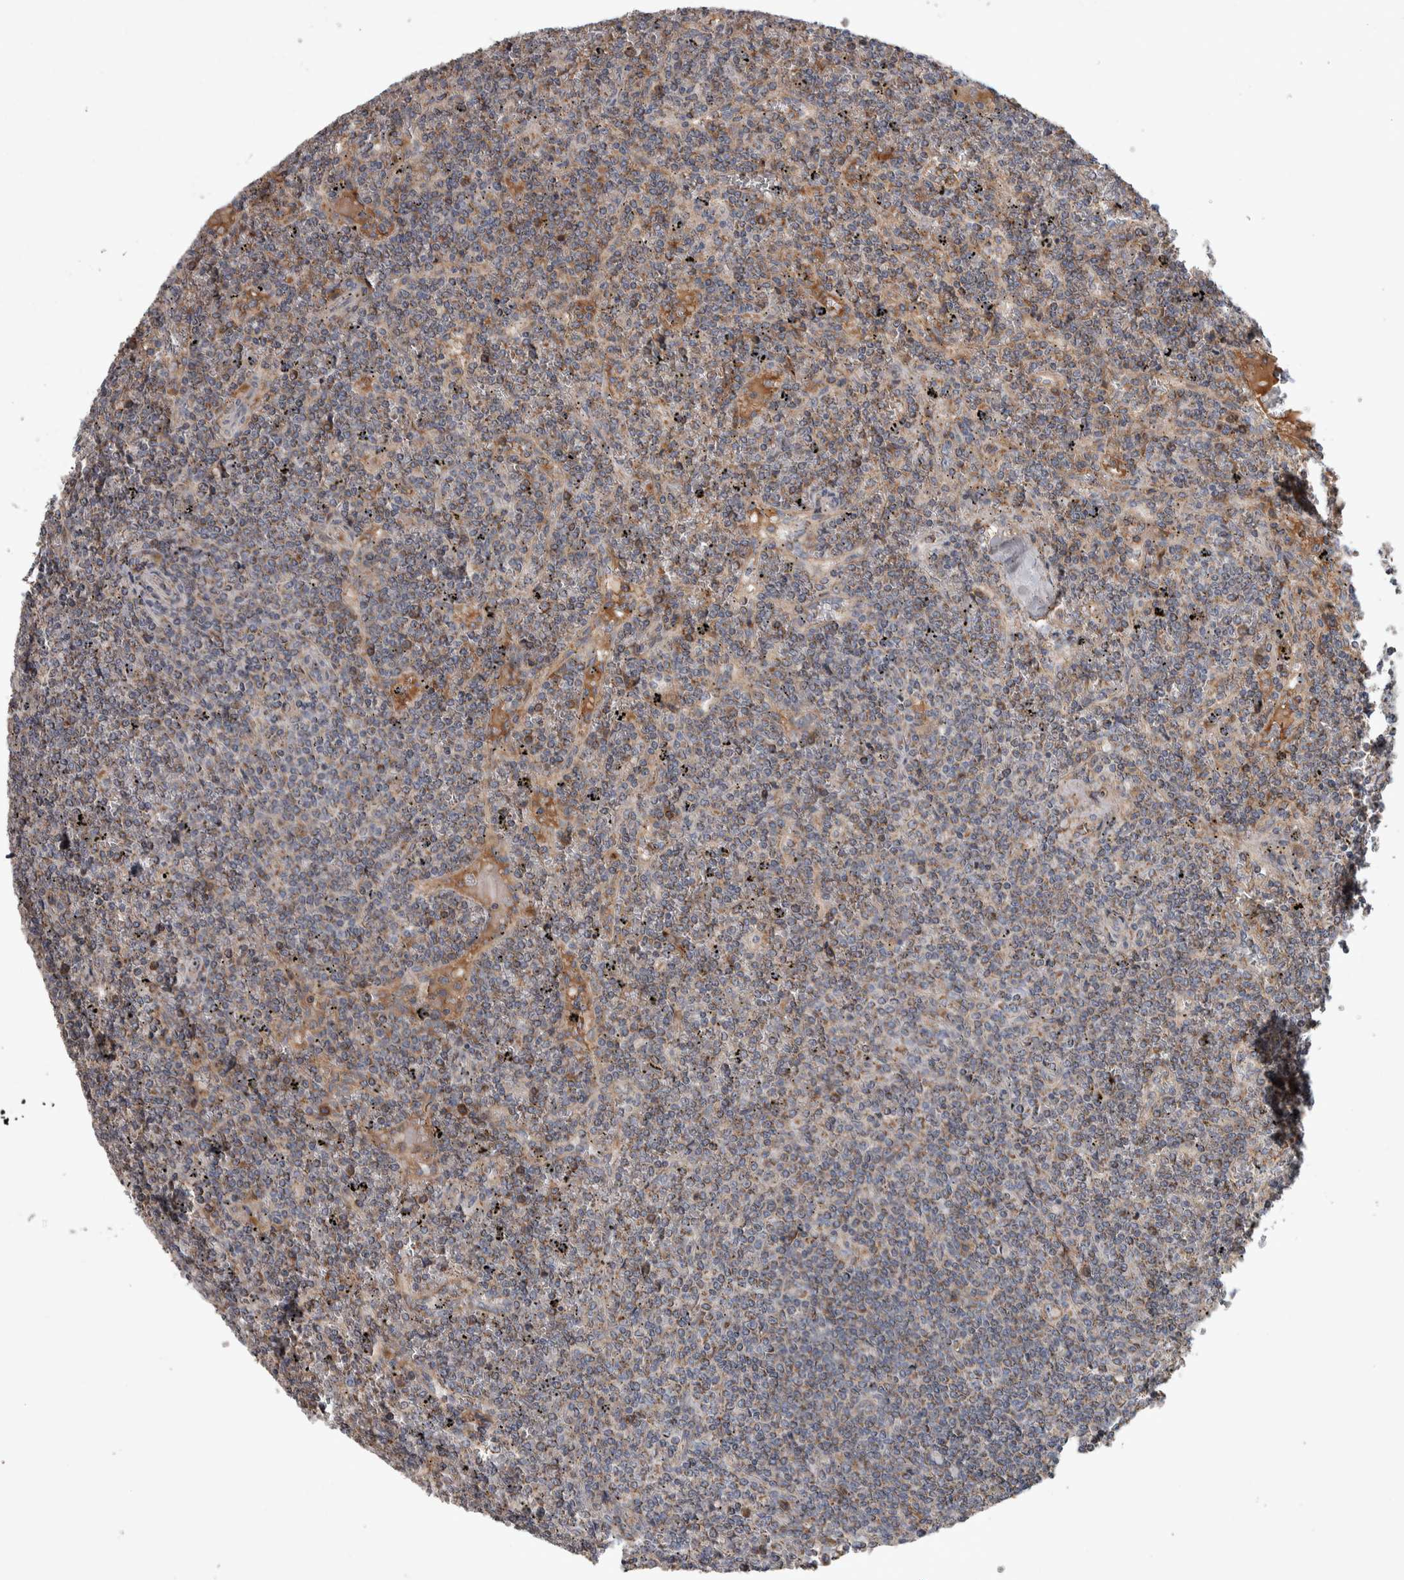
{"staining": {"intensity": "weak", "quantity": ">75%", "location": "cytoplasmic/membranous"}, "tissue": "lymphoma", "cell_type": "Tumor cells", "image_type": "cancer", "snomed": [{"axis": "morphology", "description": "Malignant lymphoma, non-Hodgkin's type, Low grade"}, {"axis": "topography", "description": "Spleen"}], "caption": "Low-grade malignant lymphoma, non-Hodgkin's type stained with DAB (3,3'-diaminobenzidine) immunohistochemistry reveals low levels of weak cytoplasmic/membranous expression in about >75% of tumor cells. (Stains: DAB (3,3'-diaminobenzidine) in brown, nuclei in blue, Microscopy: brightfield microscopy at high magnification).", "gene": "SCO1", "patient": {"sex": "female", "age": 19}}